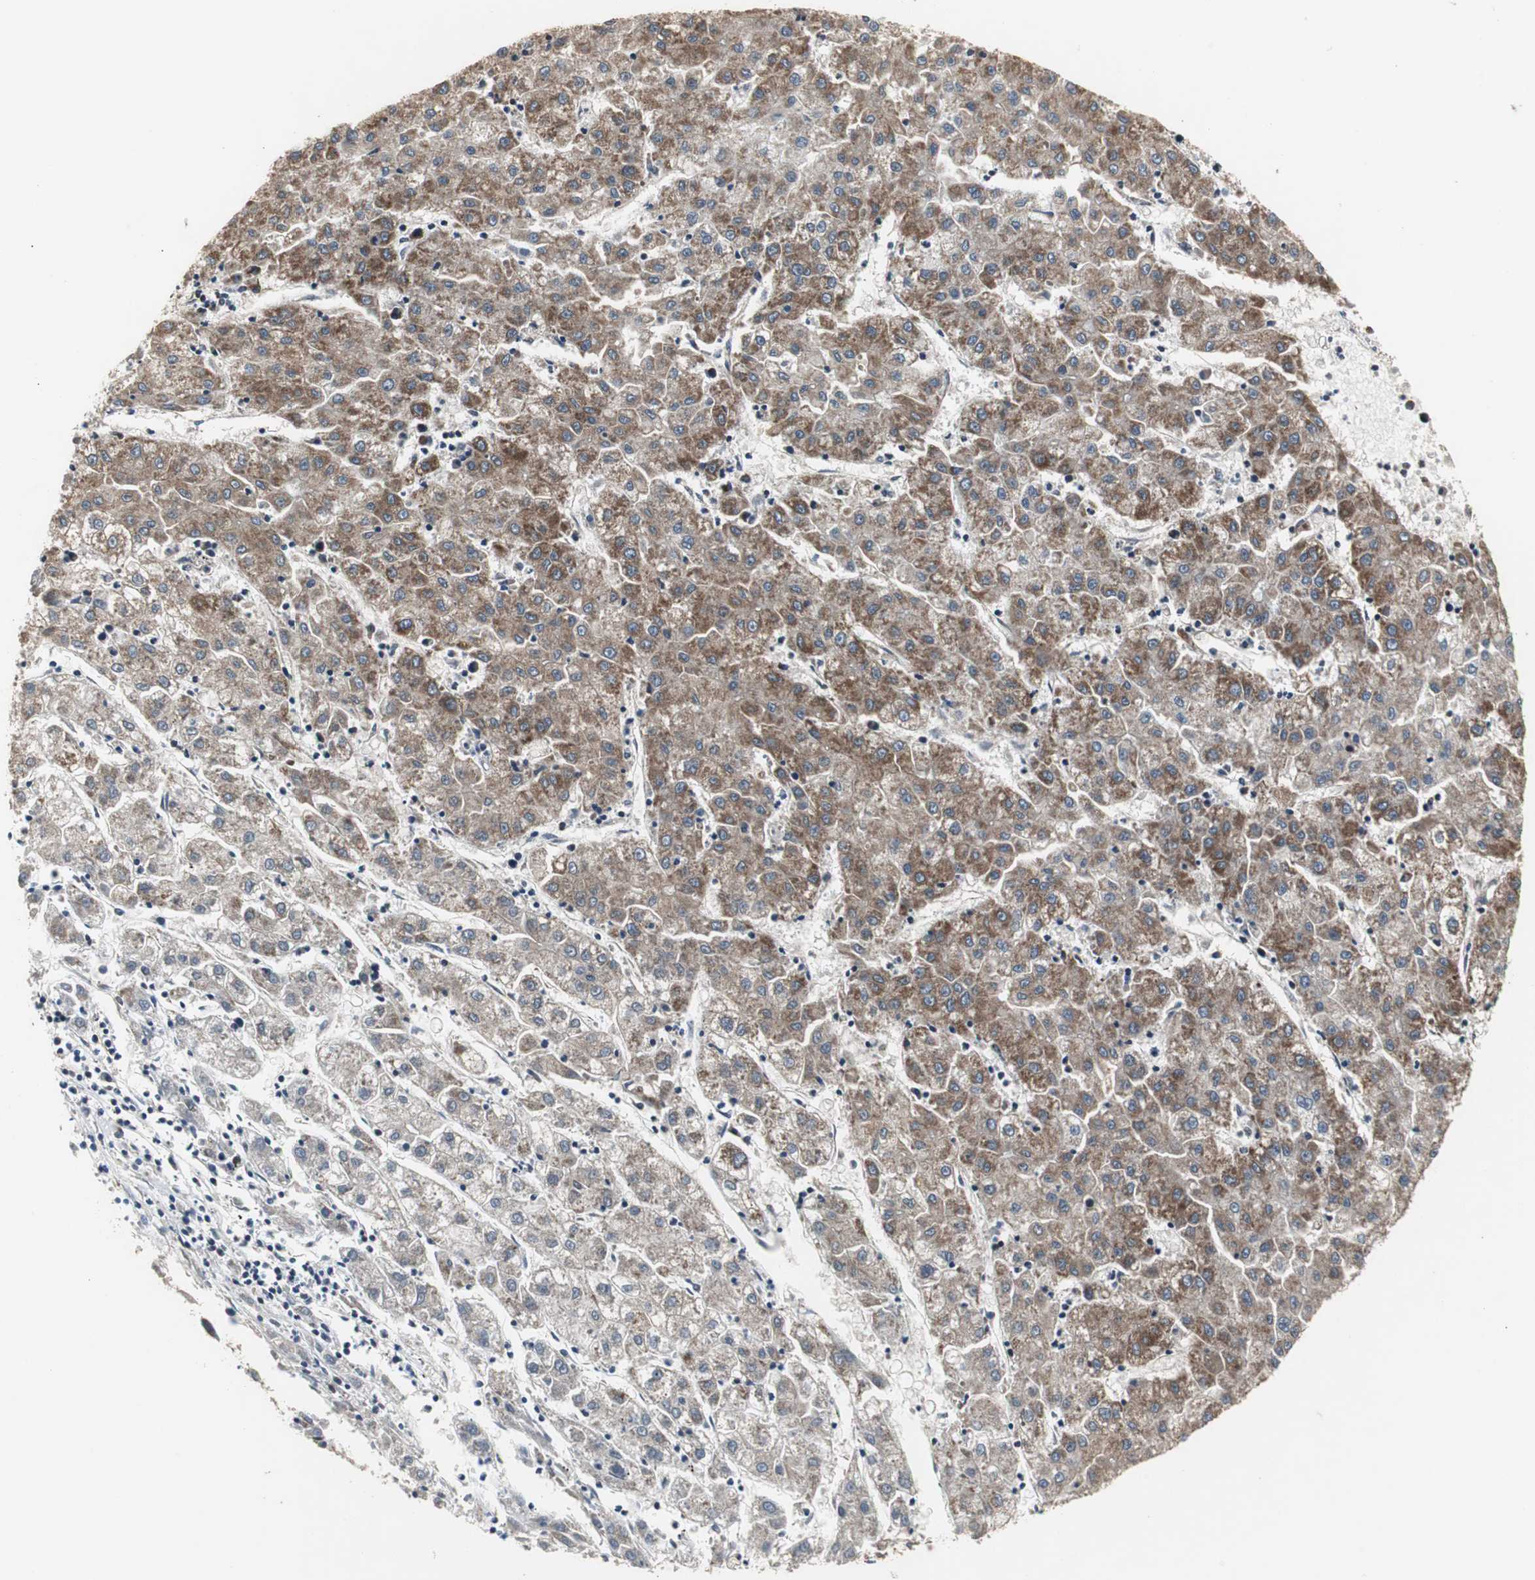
{"staining": {"intensity": "strong", "quantity": ">75%", "location": "cytoplasmic/membranous"}, "tissue": "liver cancer", "cell_type": "Tumor cells", "image_type": "cancer", "snomed": [{"axis": "morphology", "description": "Carcinoma, Hepatocellular, NOS"}, {"axis": "topography", "description": "Liver"}], "caption": "The histopathology image displays a brown stain indicating the presence of a protein in the cytoplasmic/membranous of tumor cells in hepatocellular carcinoma (liver). Immunohistochemistry stains the protein of interest in brown and the nuclei are stained blue.", "gene": "MRPL40", "patient": {"sex": "male", "age": 72}}